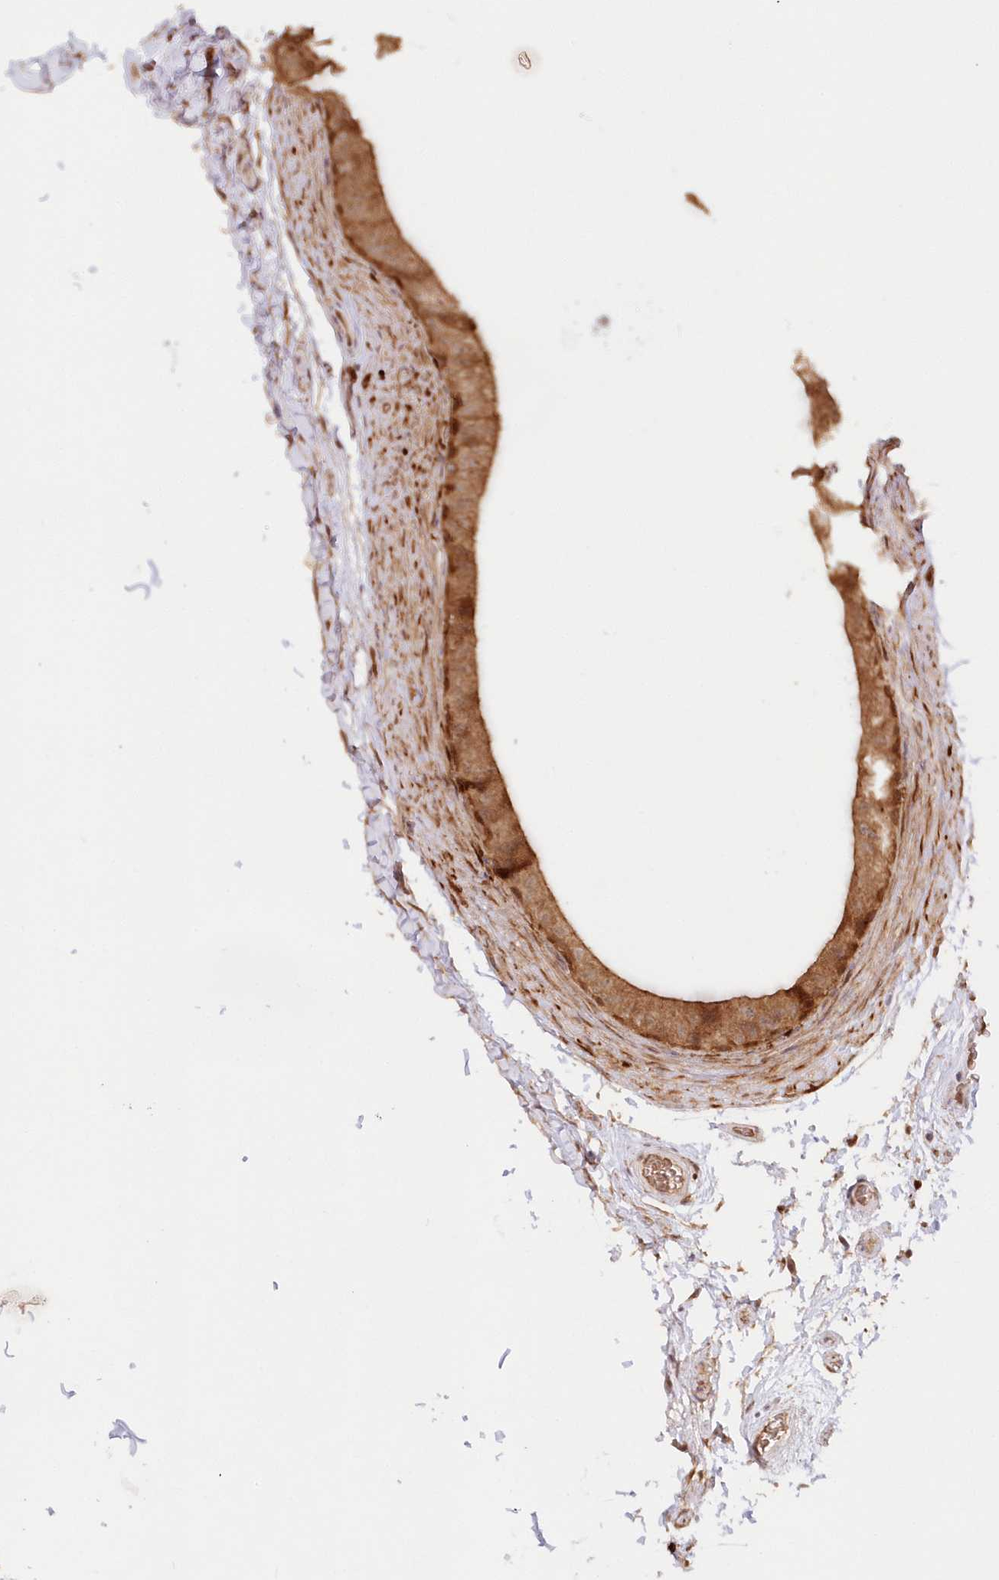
{"staining": {"intensity": "moderate", "quantity": ">75%", "location": "cytoplasmic/membranous"}, "tissue": "epididymis", "cell_type": "Glandular cells", "image_type": "normal", "snomed": [{"axis": "morphology", "description": "Normal tissue, NOS"}, {"axis": "topography", "description": "Epididymis"}], "caption": "Protein staining shows moderate cytoplasmic/membranous positivity in approximately >75% of glandular cells in normal epididymis.", "gene": "GBE1", "patient": {"sex": "male", "age": 49}}